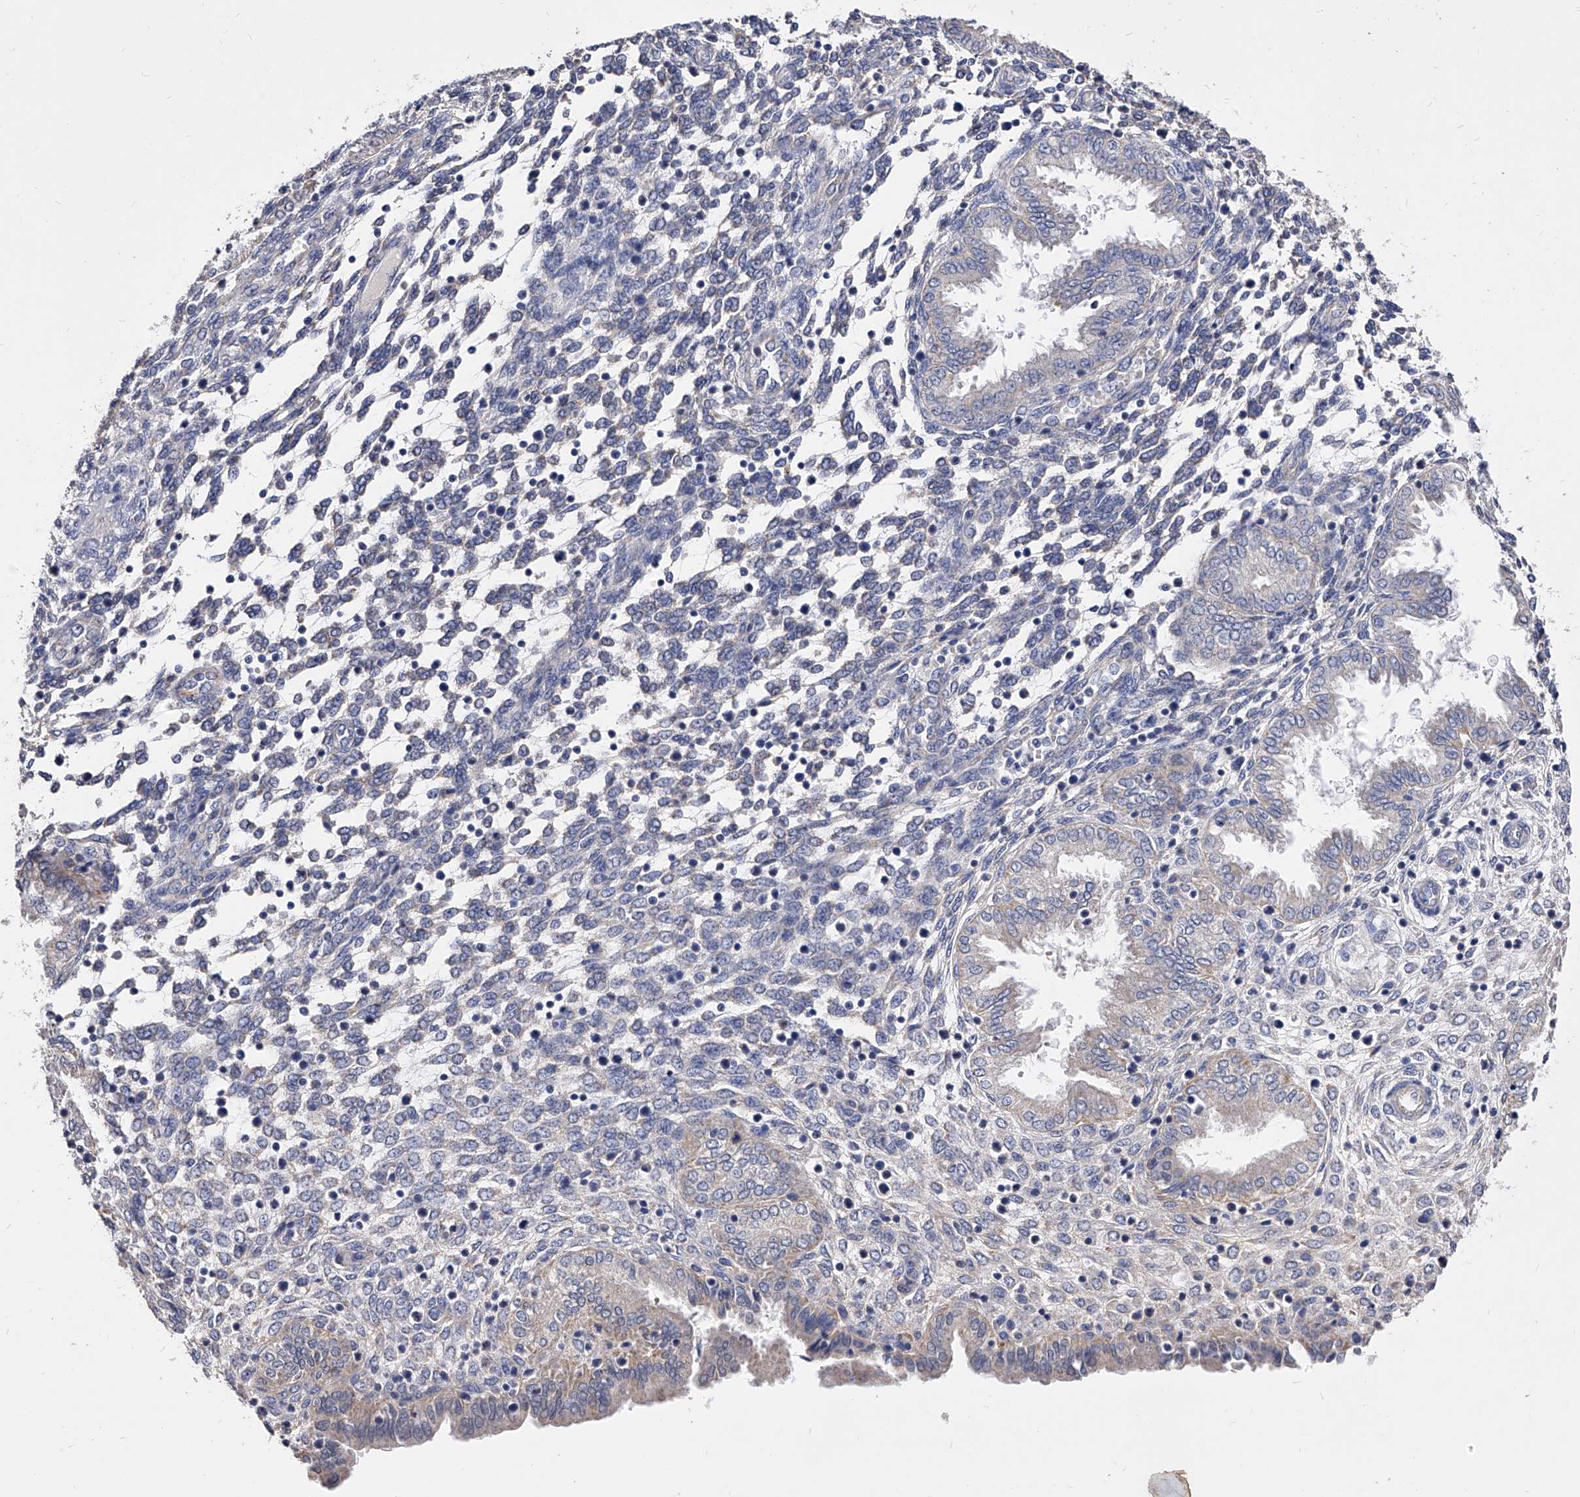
{"staining": {"intensity": "negative", "quantity": "none", "location": "none"}, "tissue": "endometrium", "cell_type": "Cells in endometrial stroma", "image_type": "normal", "snomed": [{"axis": "morphology", "description": "Normal tissue, NOS"}, {"axis": "topography", "description": "Endometrium"}], "caption": "Unremarkable endometrium was stained to show a protein in brown. There is no significant staining in cells in endometrial stroma. (Stains: DAB (3,3'-diaminobenzidine) IHC with hematoxylin counter stain, Microscopy: brightfield microscopy at high magnification).", "gene": "ZNF529", "patient": {"sex": "female", "age": 33}}